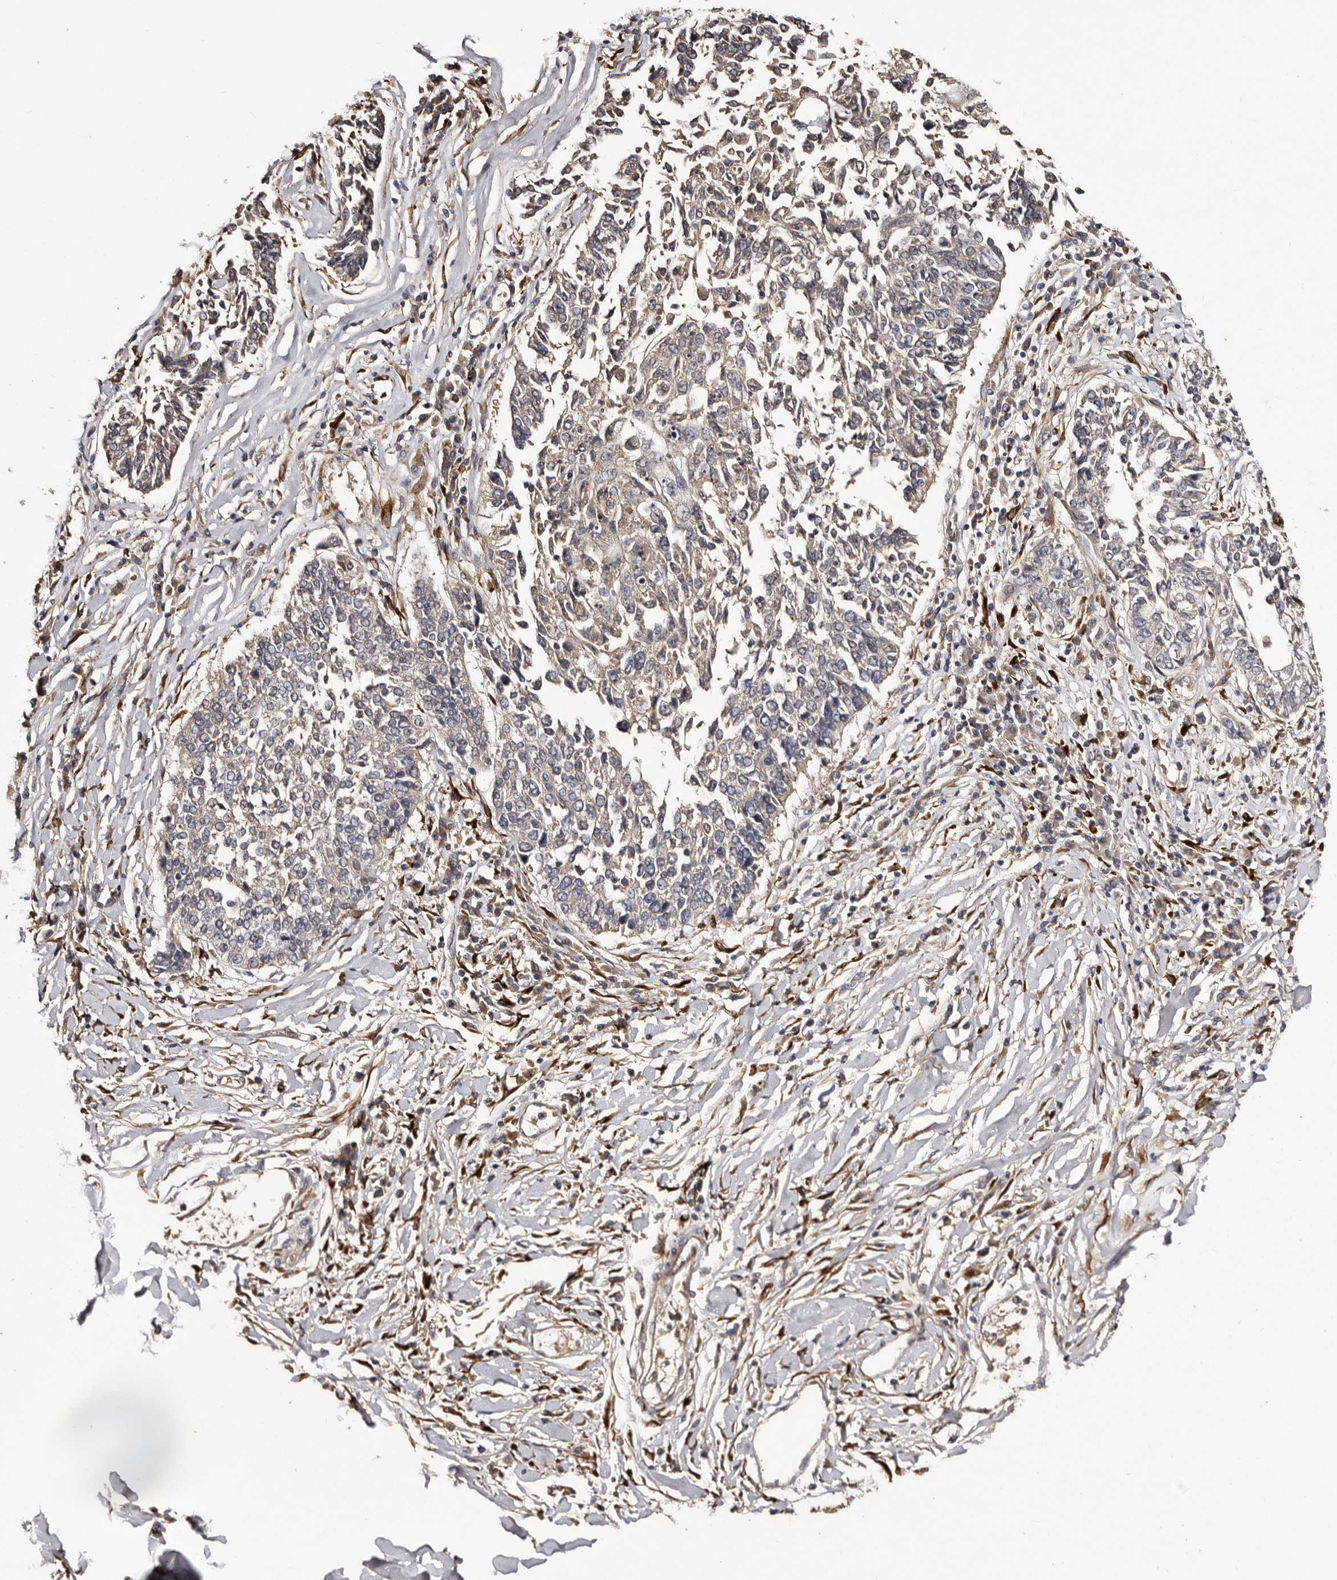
{"staining": {"intensity": "negative", "quantity": "none", "location": "none"}, "tissue": "lung cancer", "cell_type": "Tumor cells", "image_type": "cancer", "snomed": [{"axis": "morphology", "description": "Normal tissue, NOS"}, {"axis": "morphology", "description": "Squamous cell carcinoma, NOS"}, {"axis": "topography", "description": "Cartilage tissue"}, {"axis": "topography", "description": "Bronchus"}, {"axis": "topography", "description": "Lung"}, {"axis": "topography", "description": "Peripheral nerve tissue"}], "caption": "Immunohistochemistry (IHC) photomicrograph of neoplastic tissue: human squamous cell carcinoma (lung) stained with DAB reveals no significant protein expression in tumor cells.", "gene": "CYP1B1", "patient": {"sex": "female", "age": 49}}